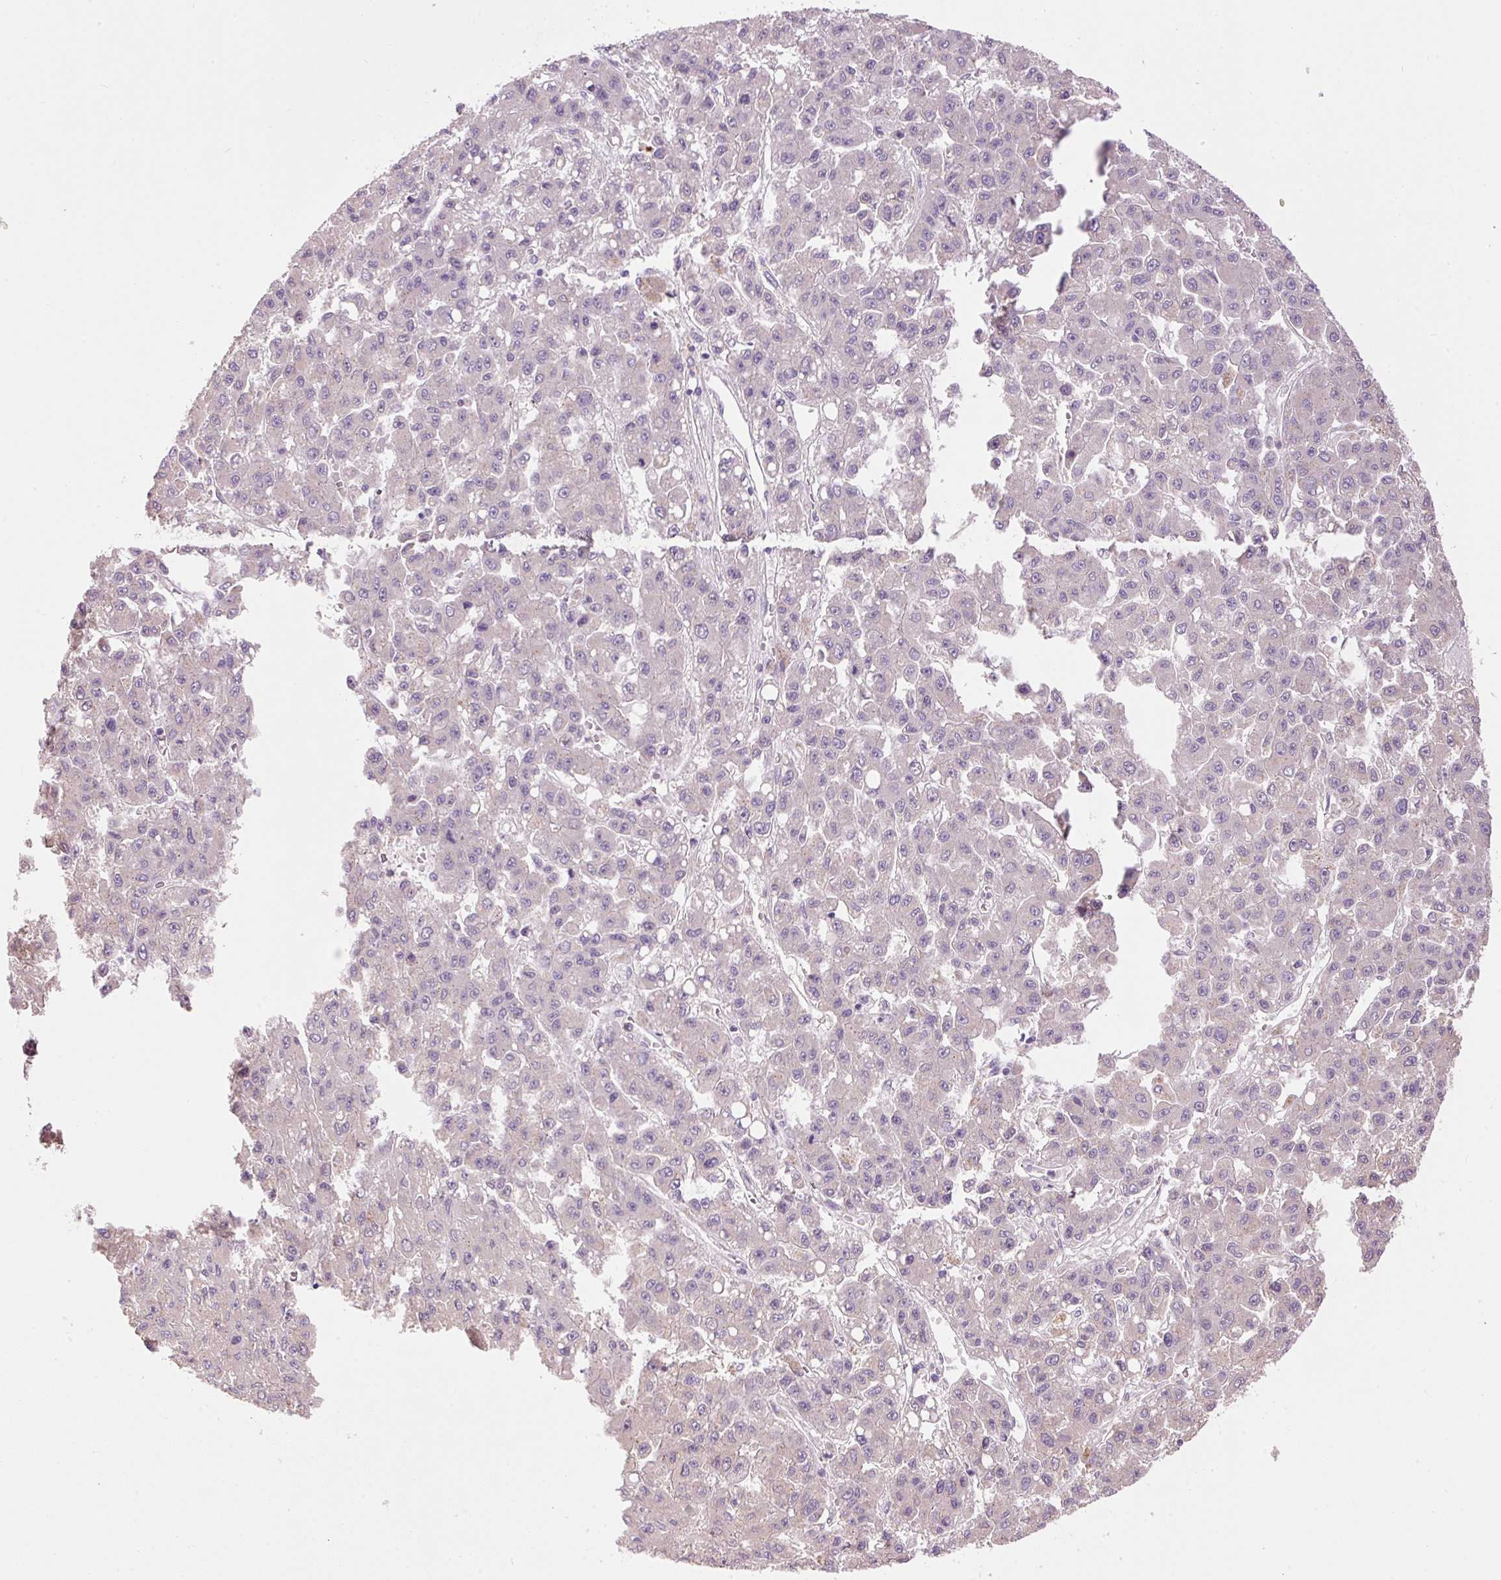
{"staining": {"intensity": "negative", "quantity": "none", "location": "none"}, "tissue": "liver cancer", "cell_type": "Tumor cells", "image_type": "cancer", "snomed": [{"axis": "morphology", "description": "Carcinoma, Hepatocellular, NOS"}, {"axis": "topography", "description": "Liver"}], "caption": "This is an IHC histopathology image of hepatocellular carcinoma (liver). There is no expression in tumor cells.", "gene": "PNPLA5", "patient": {"sex": "male", "age": 70}}